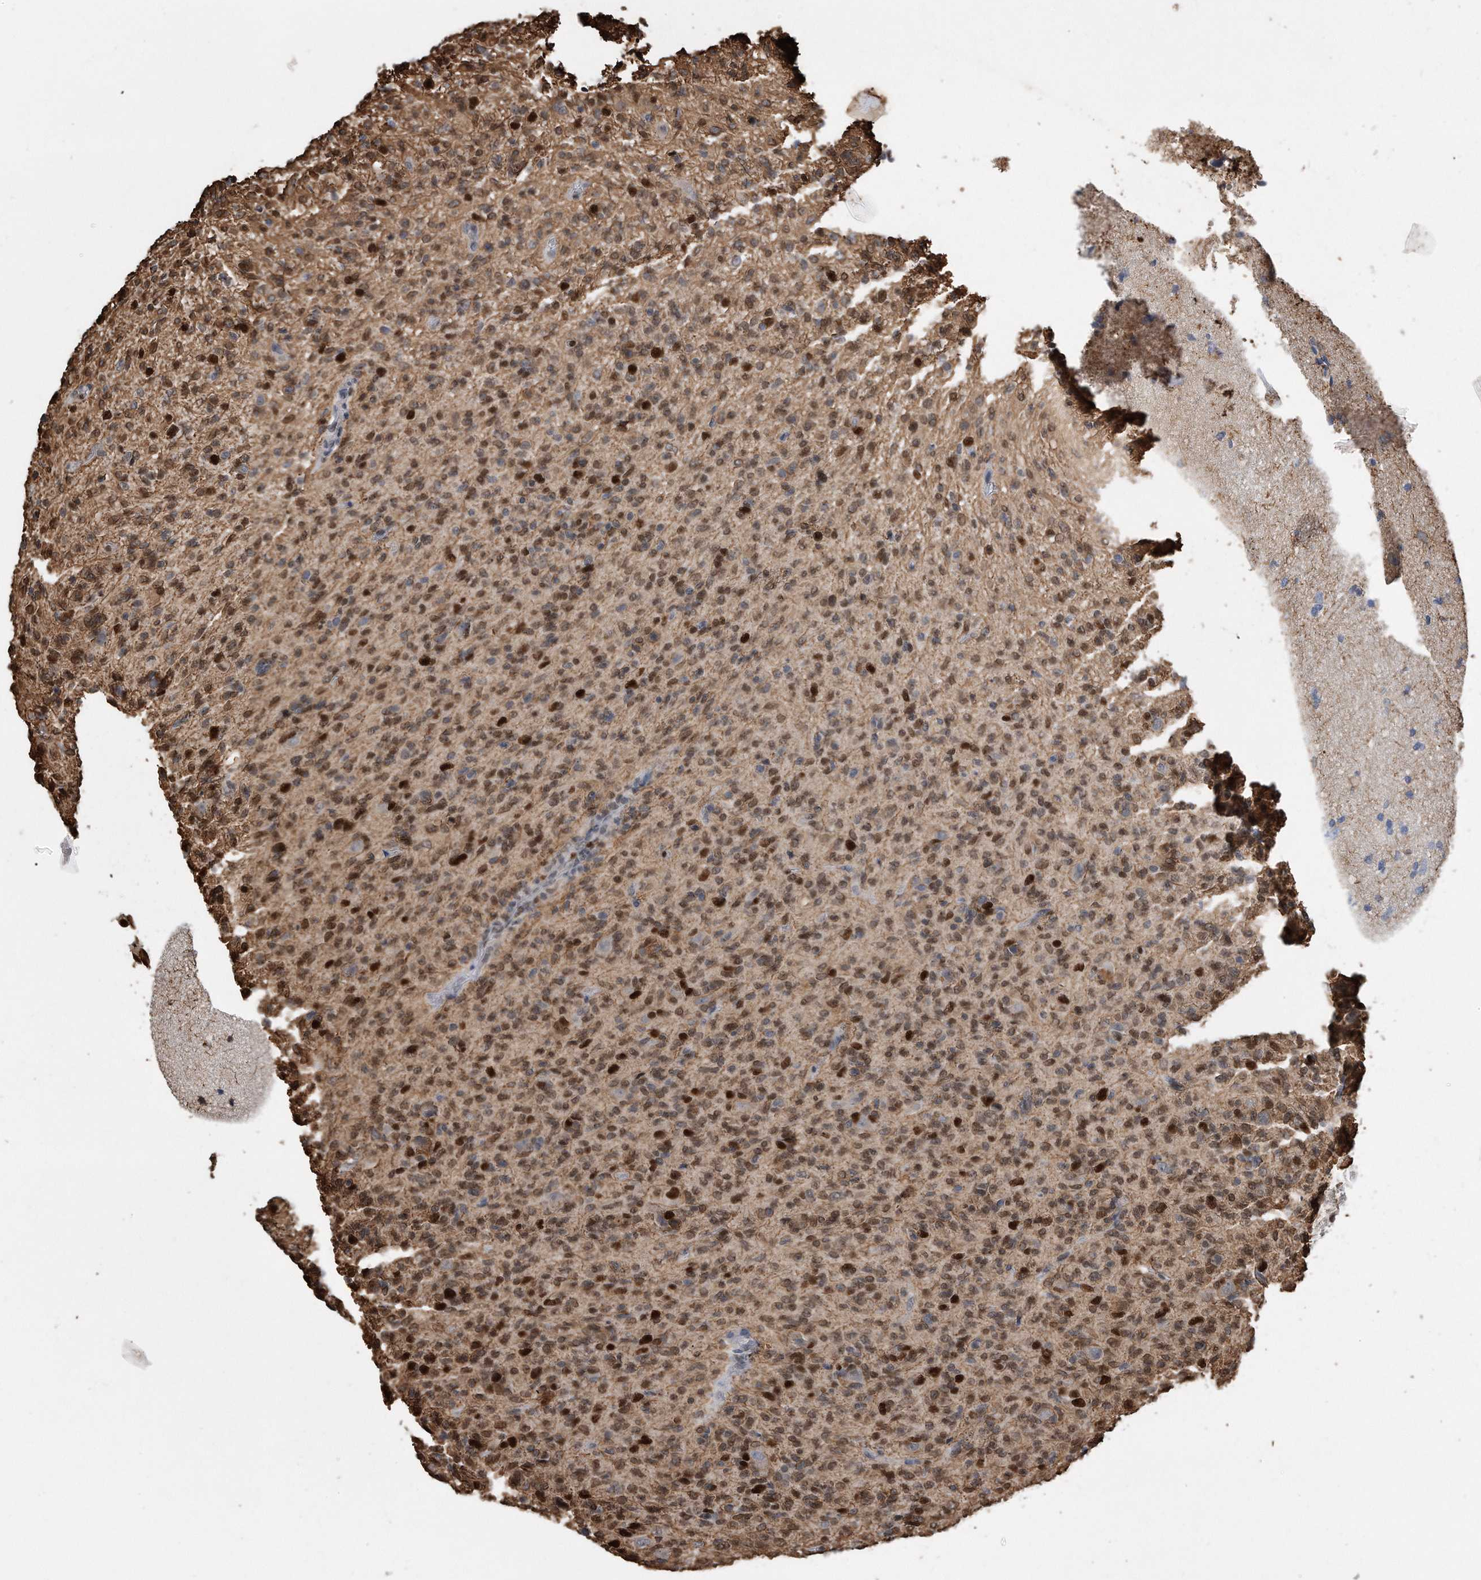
{"staining": {"intensity": "strong", "quantity": "<25%", "location": "nuclear"}, "tissue": "glioma", "cell_type": "Tumor cells", "image_type": "cancer", "snomed": [{"axis": "morphology", "description": "Glioma, malignant, High grade"}, {"axis": "topography", "description": "Brain"}], "caption": "Glioma stained with DAB (3,3'-diaminobenzidine) IHC exhibits medium levels of strong nuclear staining in about <25% of tumor cells.", "gene": "PCNA", "patient": {"sex": "female", "age": 59}}